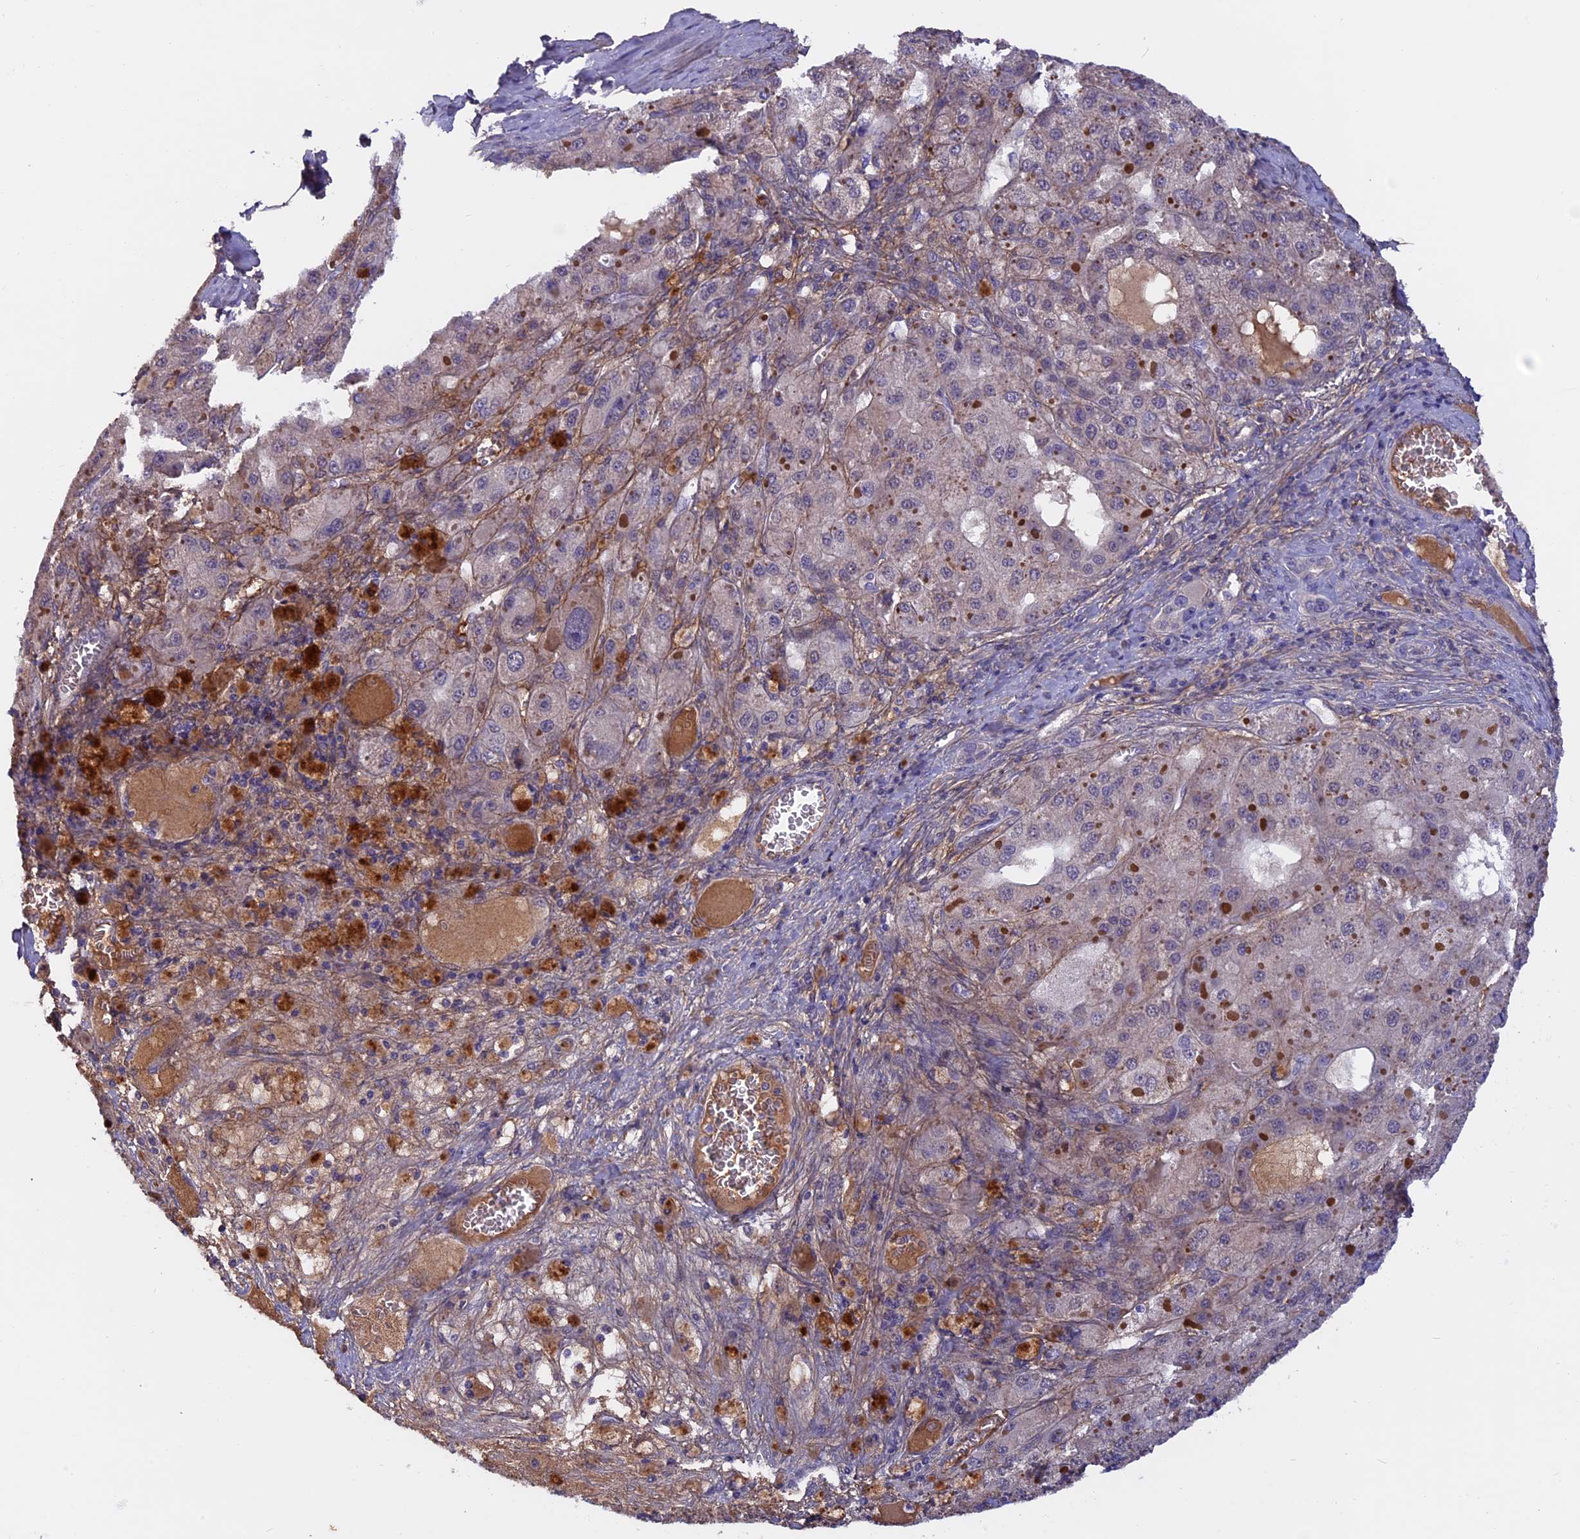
{"staining": {"intensity": "negative", "quantity": "none", "location": "none"}, "tissue": "liver cancer", "cell_type": "Tumor cells", "image_type": "cancer", "snomed": [{"axis": "morphology", "description": "Carcinoma, Hepatocellular, NOS"}, {"axis": "topography", "description": "Liver"}], "caption": "Tumor cells show no significant protein staining in liver cancer (hepatocellular carcinoma).", "gene": "COL4A3", "patient": {"sex": "female", "age": 73}}